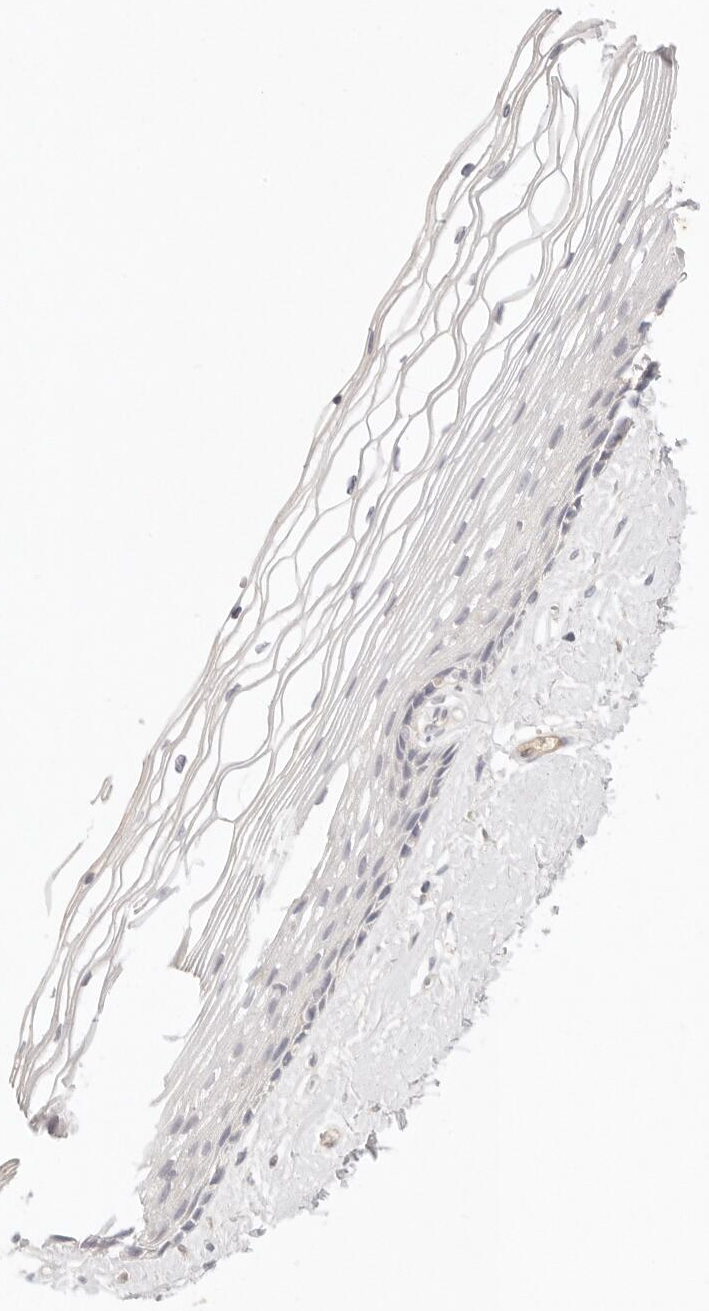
{"staining": {"intensity": "weak", "quantity": "<25%", "location": "cytoplasmic/membranous"}, "tissue": "vagina", "cell_type": "Squamous epithelial cells", "image_type": "normal", "snomed": [{"axis": "morphology", "description": "Normal tissue, NOS"}, {"axis": "topography", "description": "Vagina"}], "caption": "Squamous epithelial cells are negative for brown protein staining in benign vagina.", "gene": "SPHK1", "patient": {"sex": "female", "age": 46}}